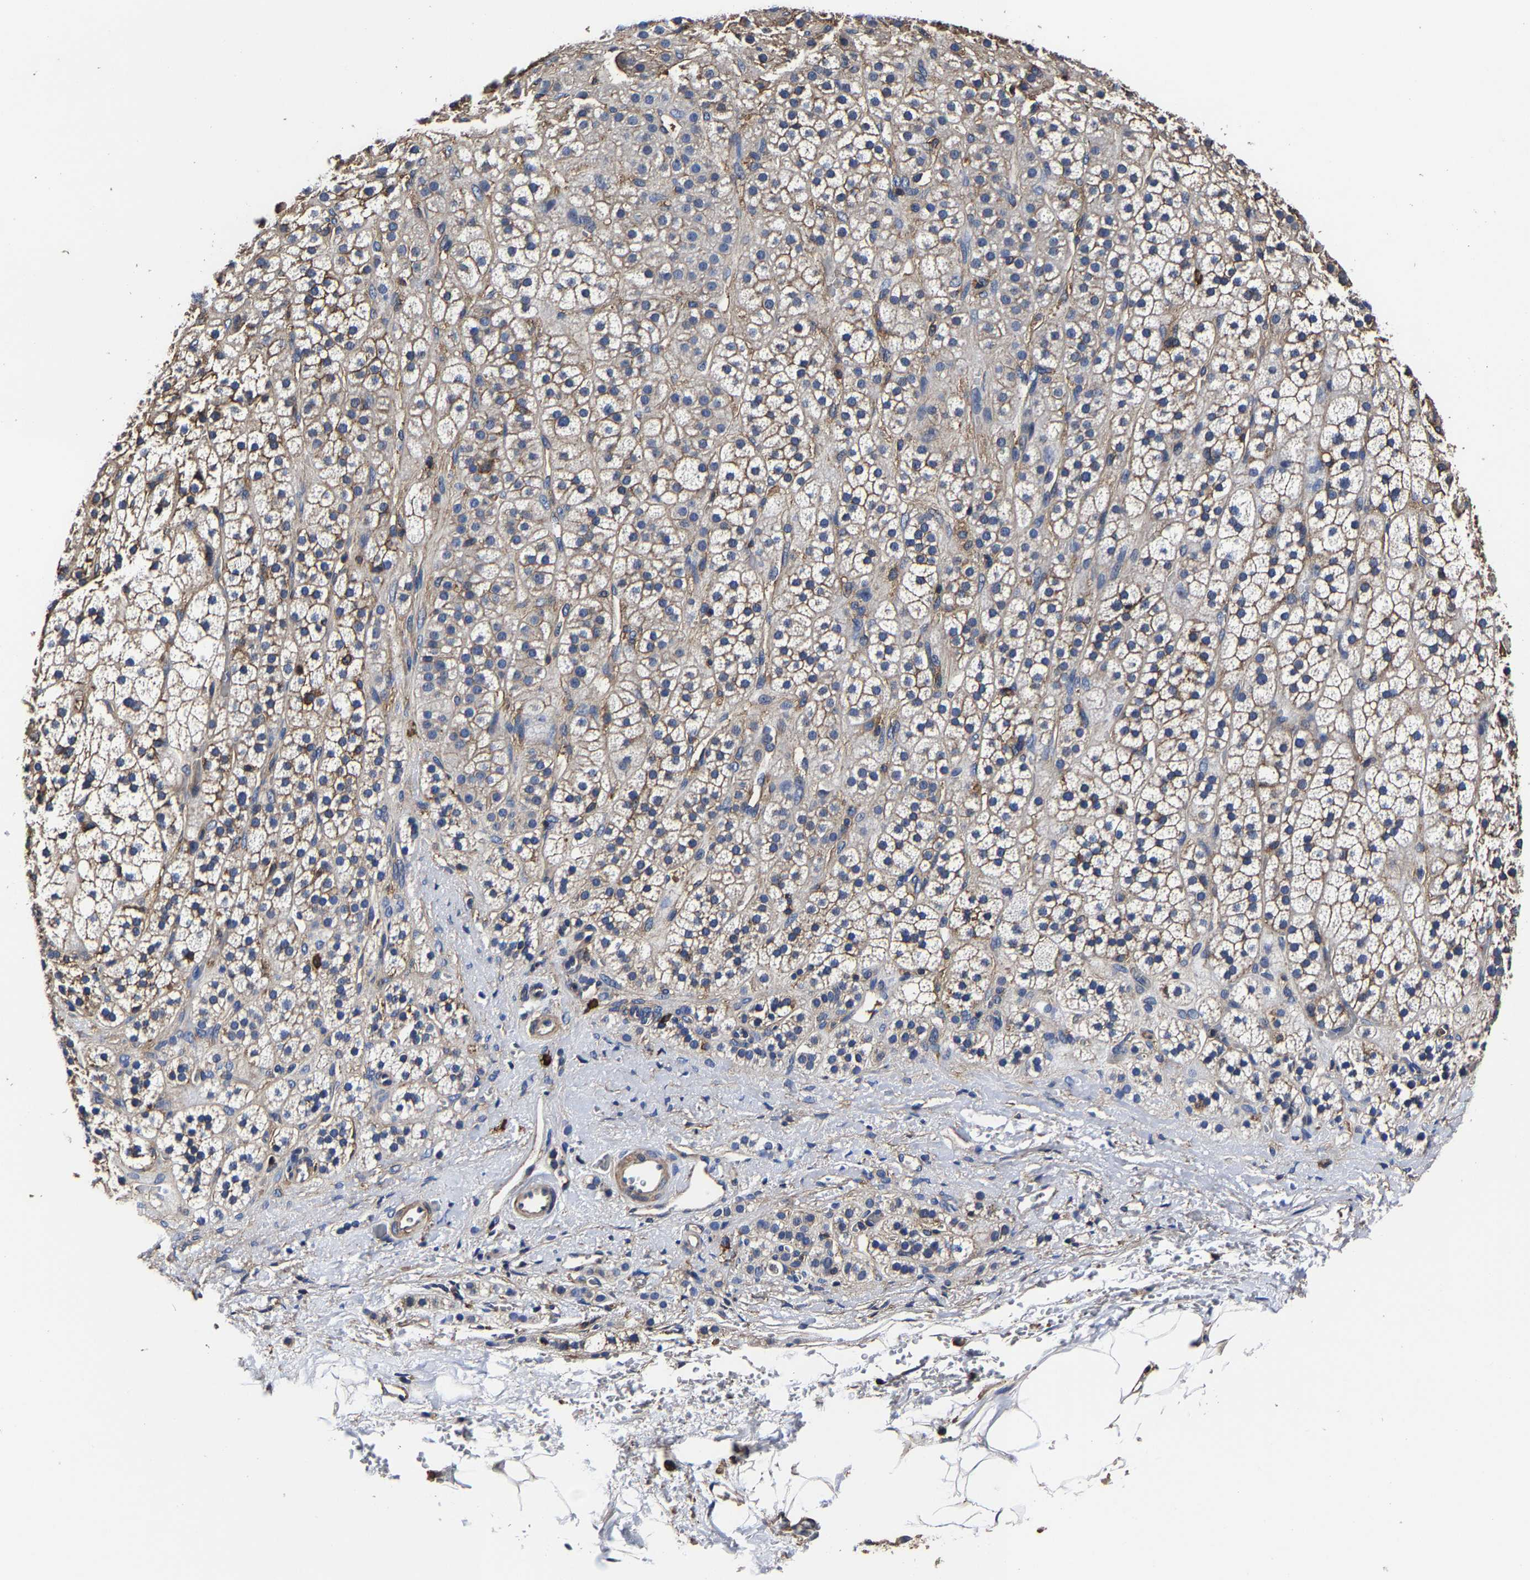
{"staining": {"intensity": "moderate", "quantity": ">75%", "location": "cytoplasmic/membranous"}, "tissue": "adrenal gland", "cell_type": "Glandular cells", "image_type": "normal", "snomed": [{"axis": "morphology", "description": "Normal tissue, NOS"}, {"axis": "topography", "description": "Adrenal gland"}], "caption": "DAB (3,3'-diaminobenzidine) immunohistochemical staining of unremarkable human adrenal gland displays moderate cytoplasmic/membranous protein positivity in approximately >75% of glandular cells.", "gene": "SSH3", "patient": {"sex": "male", "age": 56}}